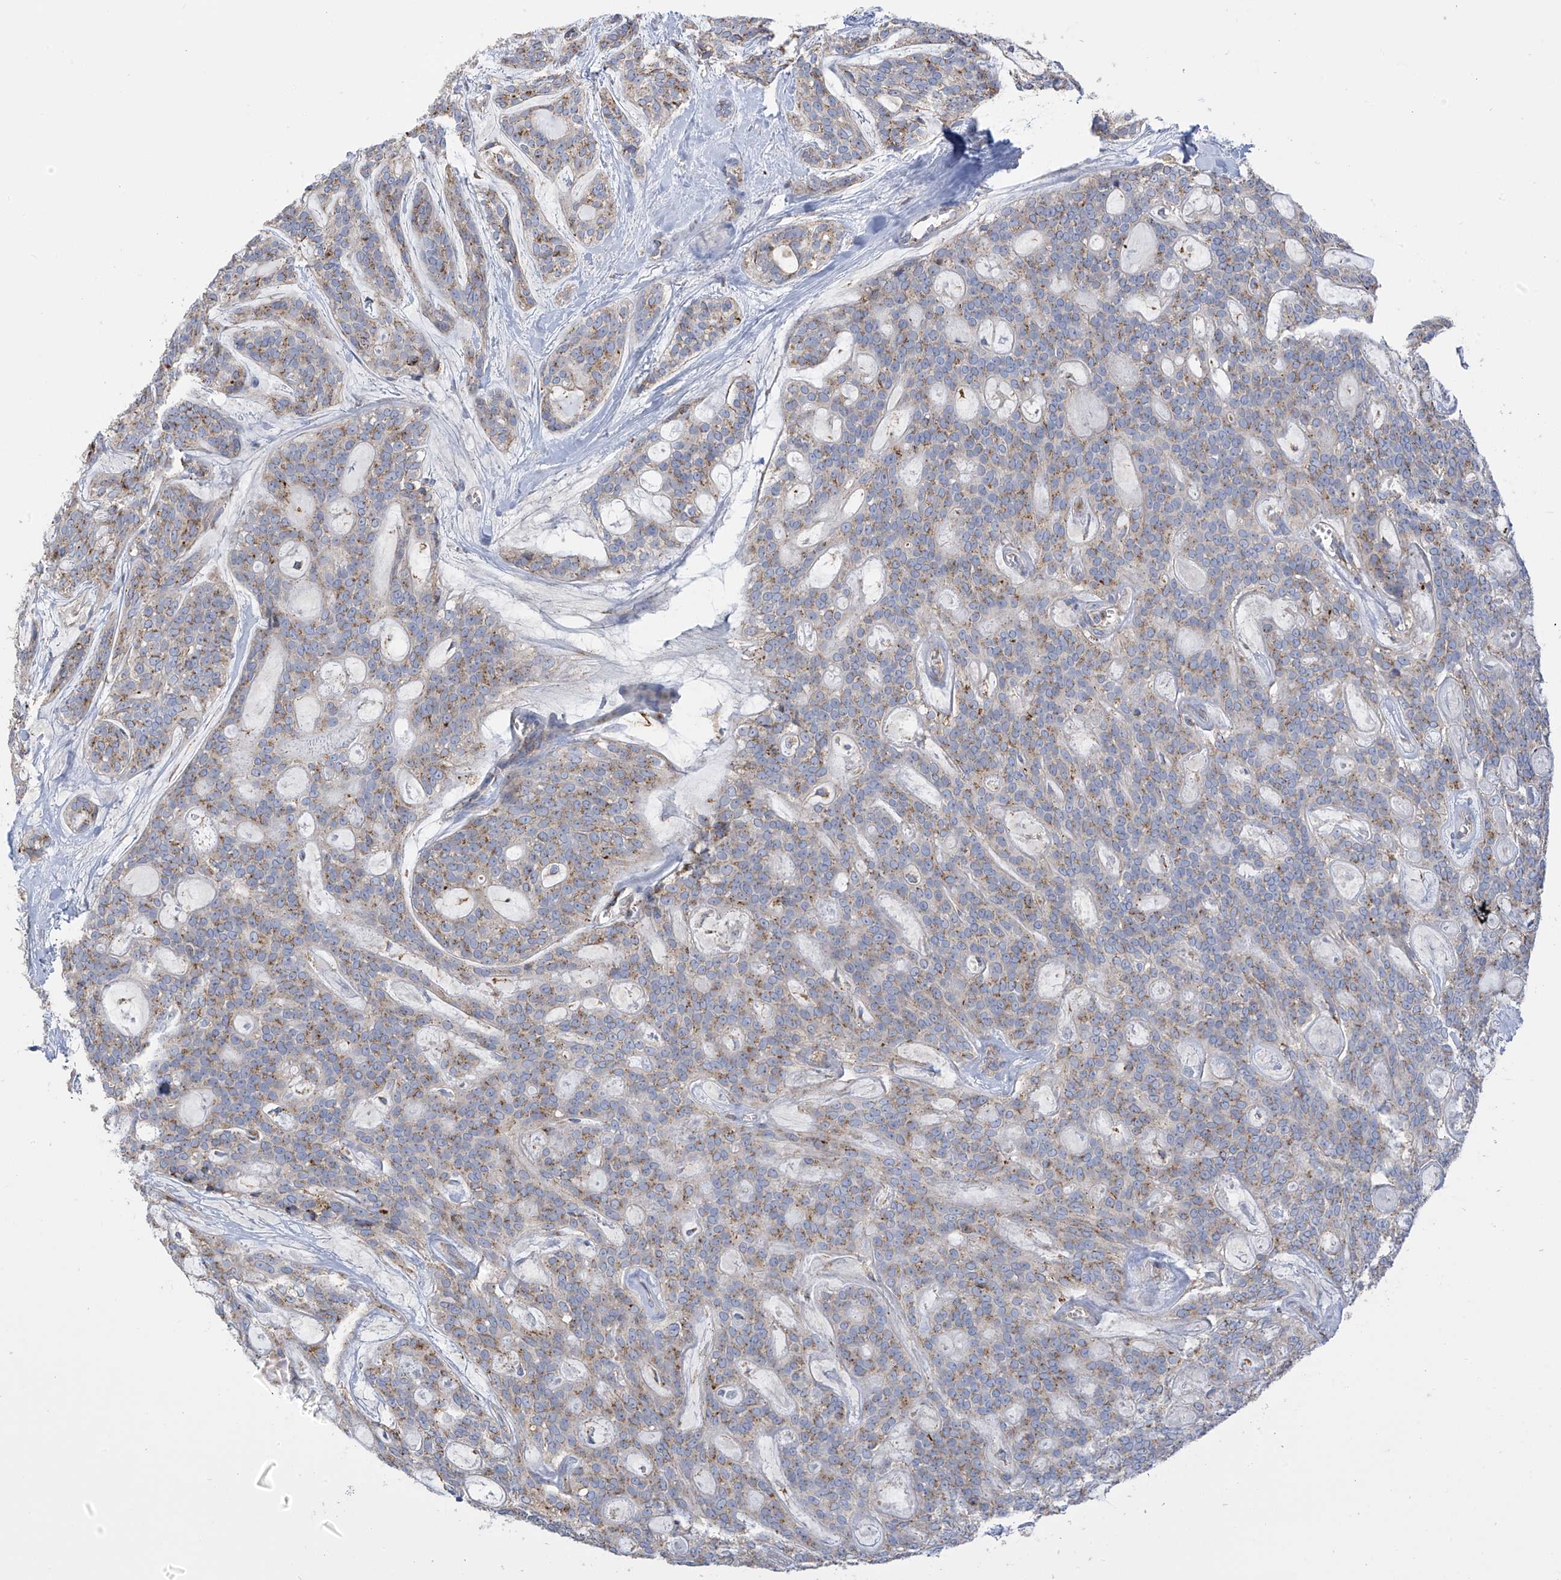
{"staining": {"intensity": "moderate", "quantity": "25%-75%", "location": "cytoplasmic/membranous"}, "tissue": "head and neck cancer", "cell_type": "Tumor cells", "image_type": "cancer", "snomed": [{"axis": "morphology", "description": "Adenocarcinoma, NOS"}, {"axis": "topography", "description": "Head-Neck"}], "caption": "Immunohistochemistry (IHC) micrograph of head and neck cancer stained for a protein (brown), which reveals medium levels of moderate cytoplasmic/membranous expression in about 25%-75% of tumor cells.", "gene": "ITM2B", "patient": {"sex": "male", "age": 66}}